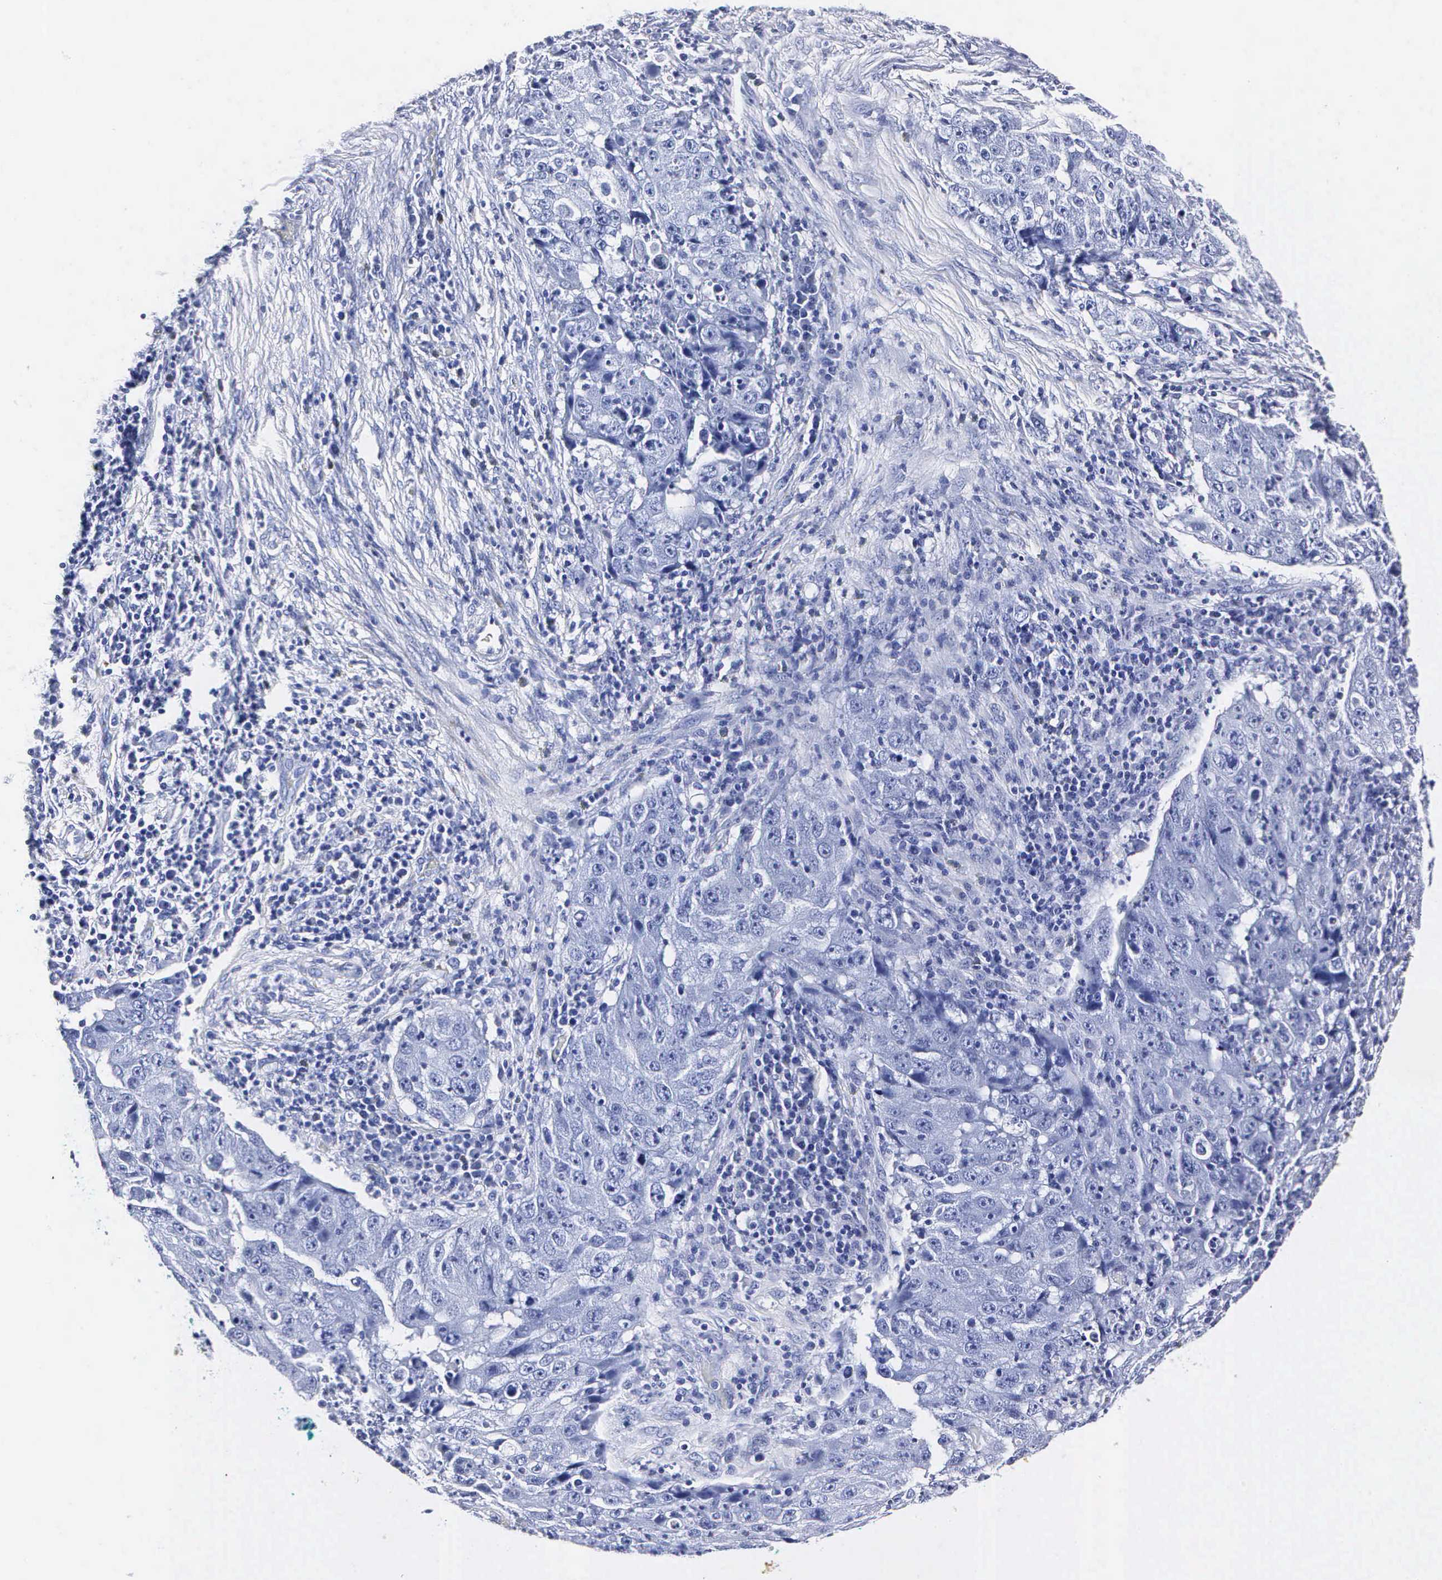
{"staining": {"intensity": "negative", "quantity": "none", "location": "none"}, "tissue": "lung cancer", "cell_type": "Tumor cells", "image_type": "cancer", "snomed": [{"axis": "morphology", "description": "Squamous cell carcinoma, NOS"}, {"axis": "topography", "description": "Lung"}], "caption": "Lung squamous cell carcinoma was stained to show a protein in brown. There is no significant positivity in tumor cells.", "gene": "ENO2", "patient": {"sex": "male", "age": 64}}